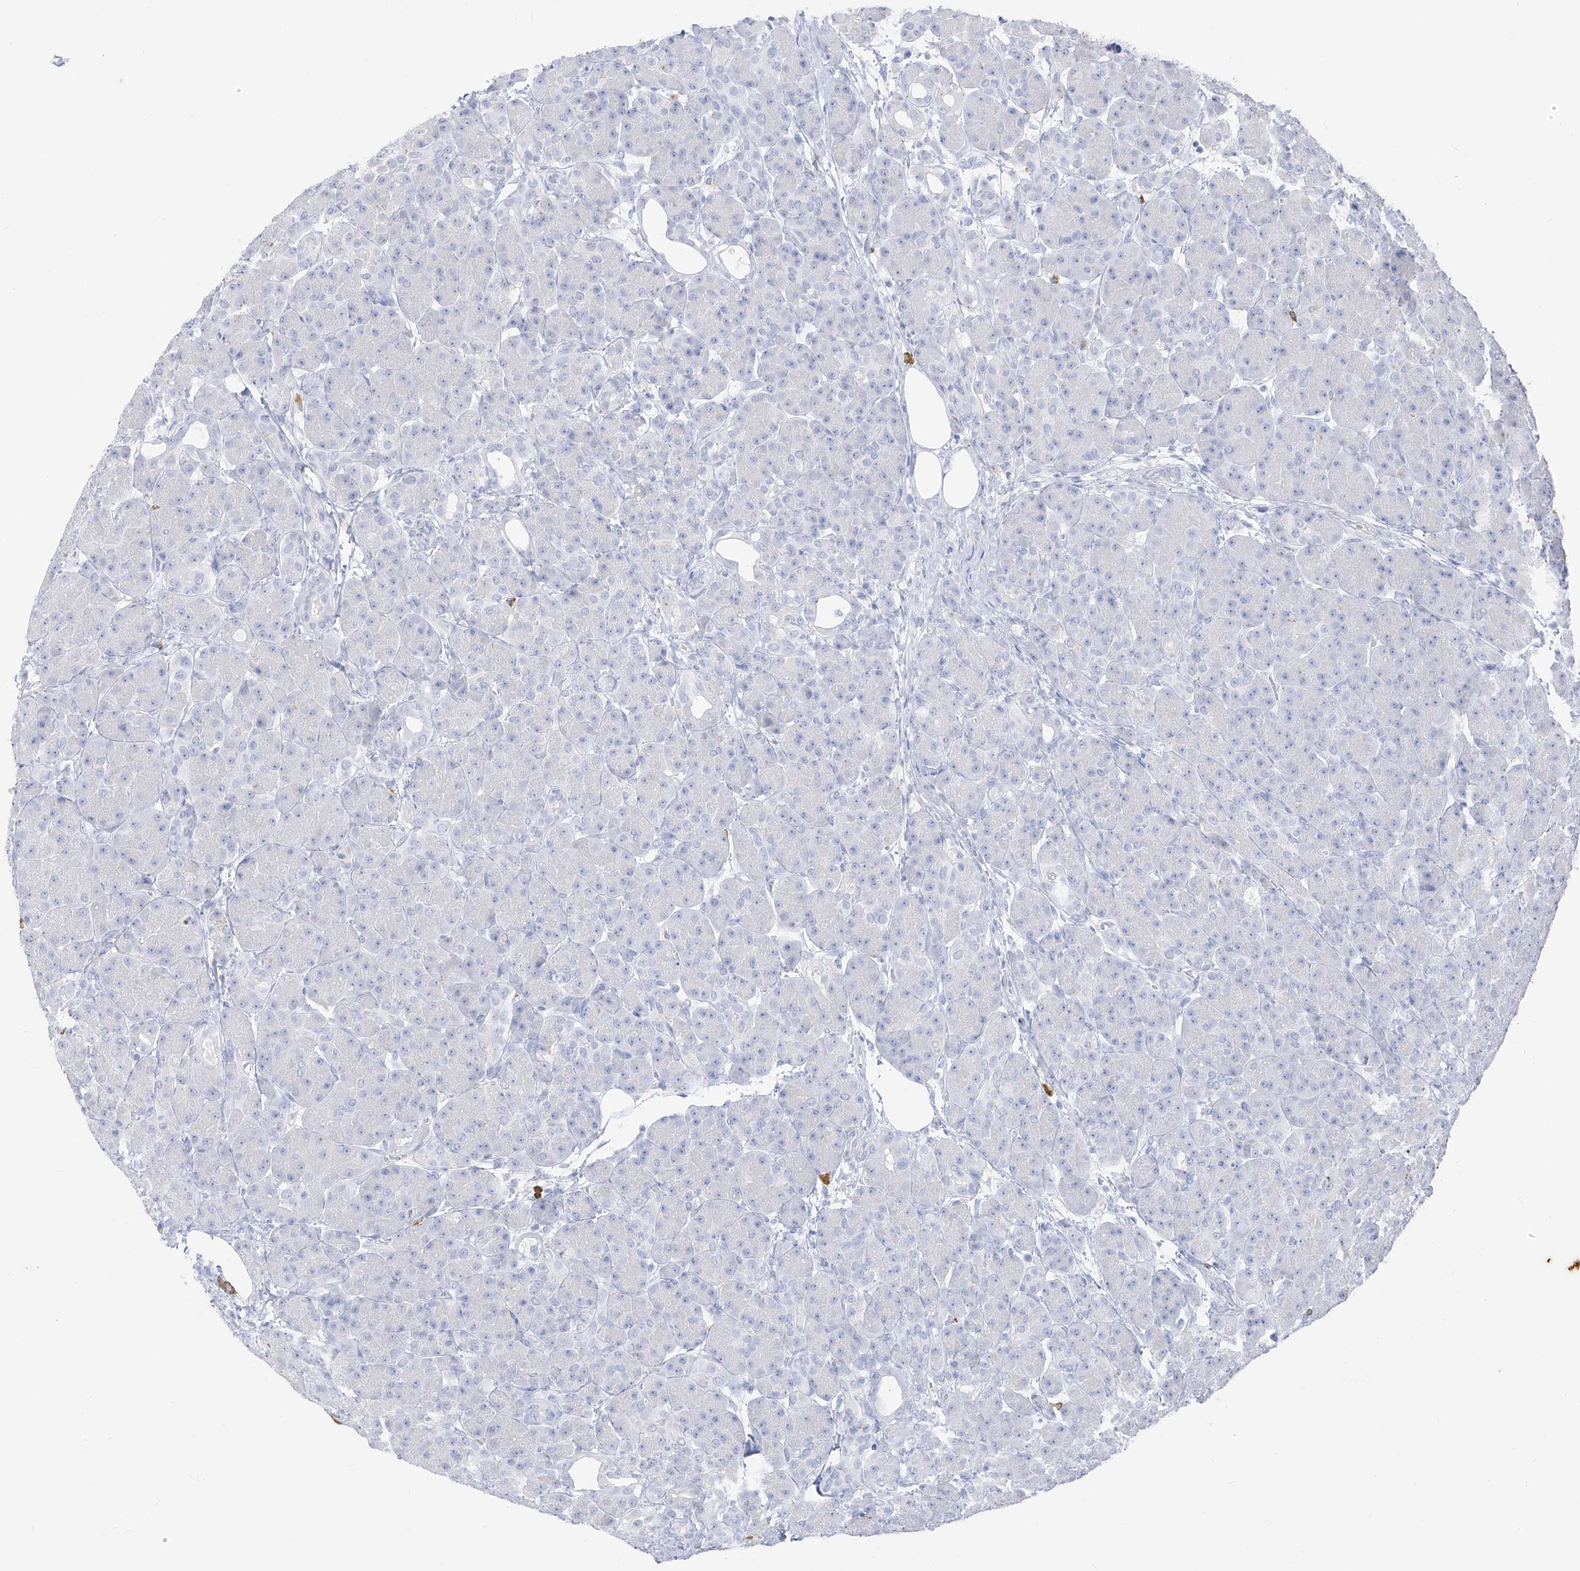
{"staining": {"intensity": "negative", "quantity": "none", "location": "none"}, "tissue": "pancreas", "cell_type": "Exocrine glandular cells", "image_type": "normal", "snomed": [{"axis": "morphology", "description": "Normal tissue, NOS"}, {"axis": "topography", "description": "Pancreas"}], "caption": "Exocrine glandular cells show no significant staining in benign pancreas. Brightfield microscopy of immunohistochemistry (IHC) stained with DAB (3,3'-diaminobenzidine) (brown) and hematoxylin (blue), captured at high magnification.", "gene": "CX3CR1", "patient": {"sex": "male", "age": 63}}